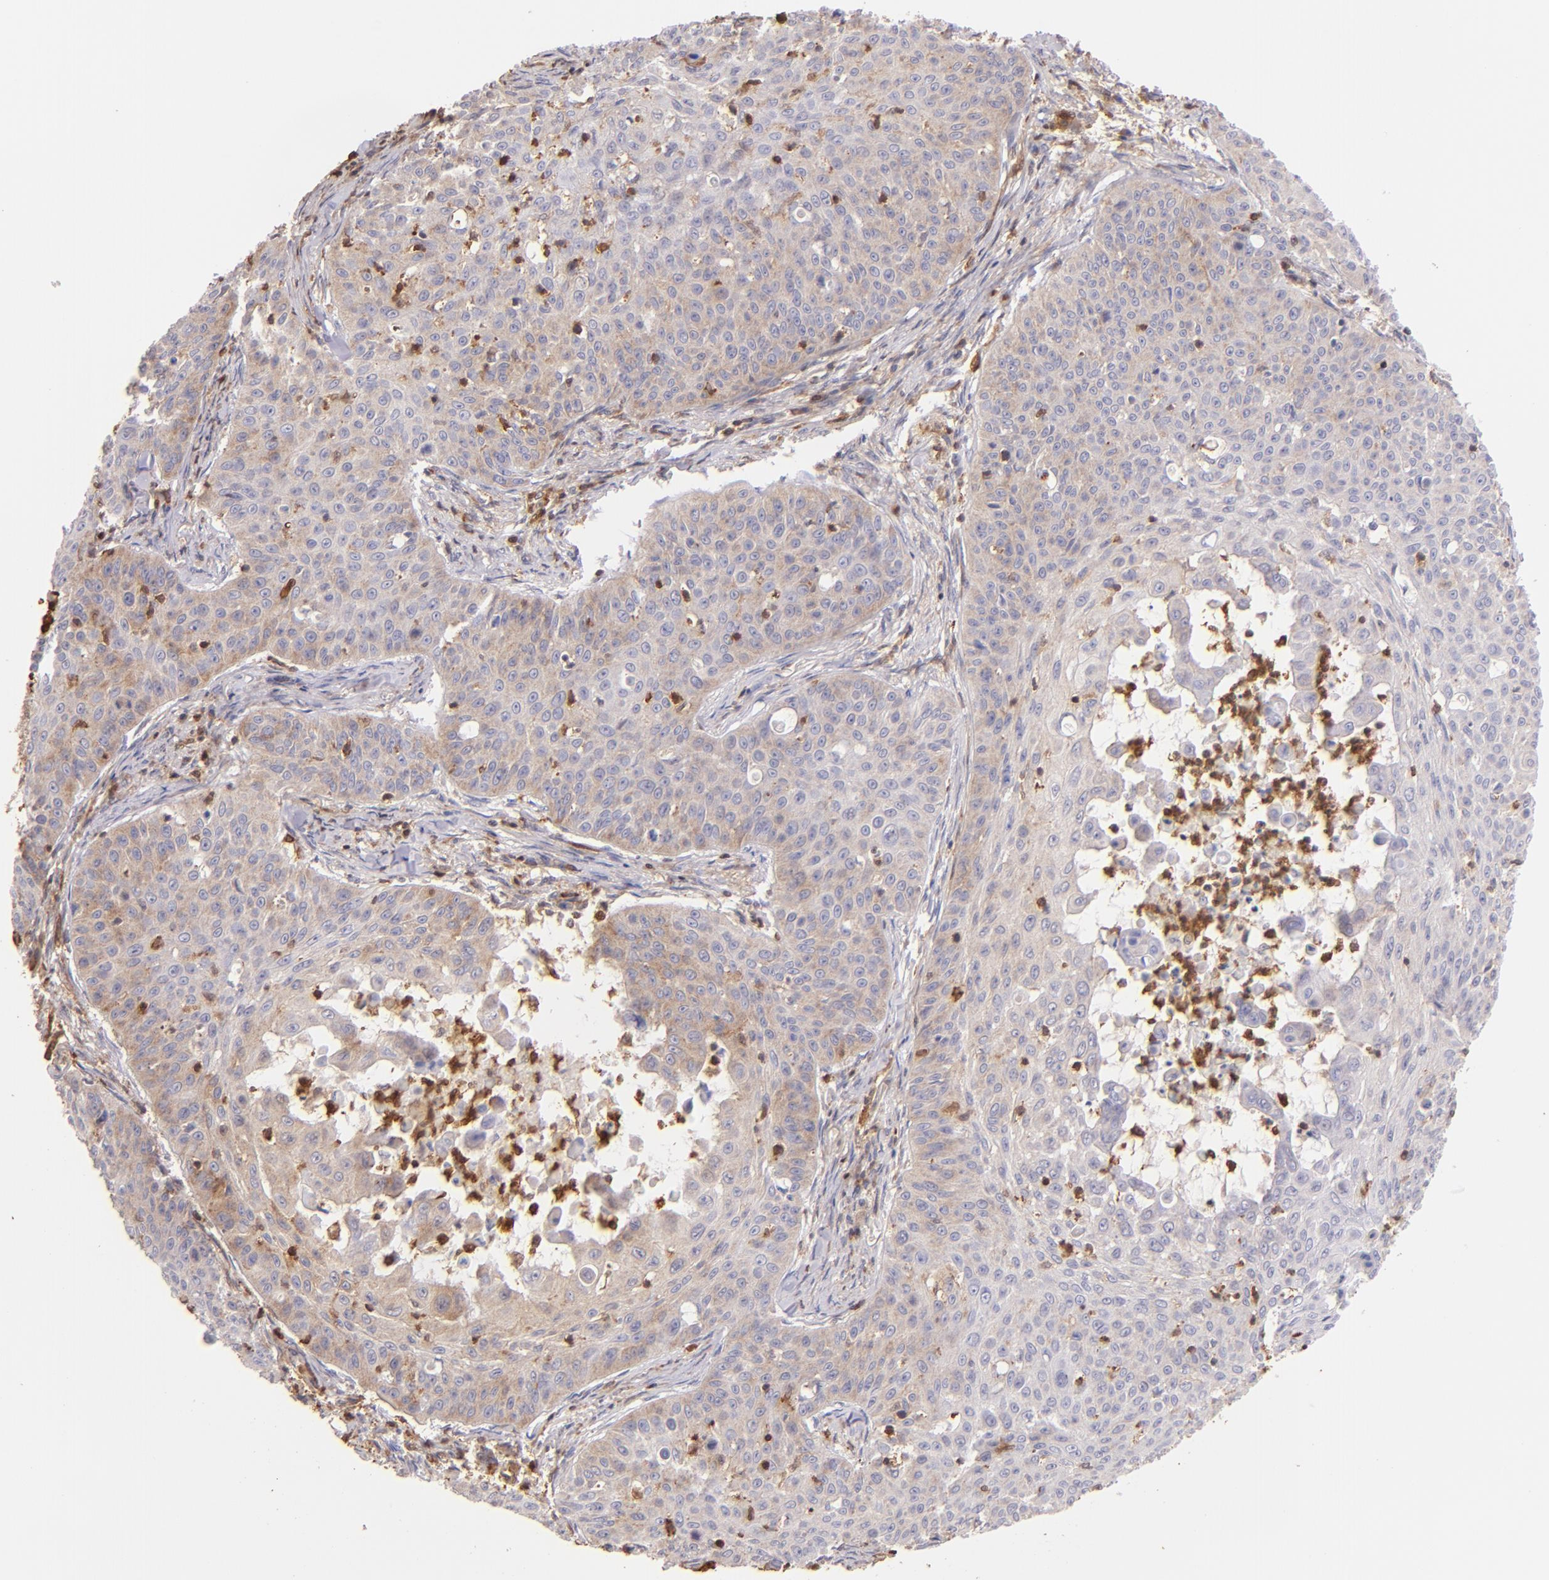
{"staining": {"intensity": "weak", "quantity": ">75%", "location": "cytoplasmic/membranous"}, "tissue": "skin cancer", "cell_type": "Tumor cells", "image_type": "cancer", "snomed": [{"axis": "morphology", "description": "Squamous cell carcinoma, NOS"}, {"axis": "topography", "description": "Skin"}], "caption": "DAB immunohistochemical staining of human squamous cell carcinoma (skin) demonstrates weak cytoplasmic/membranous protein positivity in about >75% of tumor cells.", "gene": "BTK", "patient": {"sex": "male", "age": 82}}